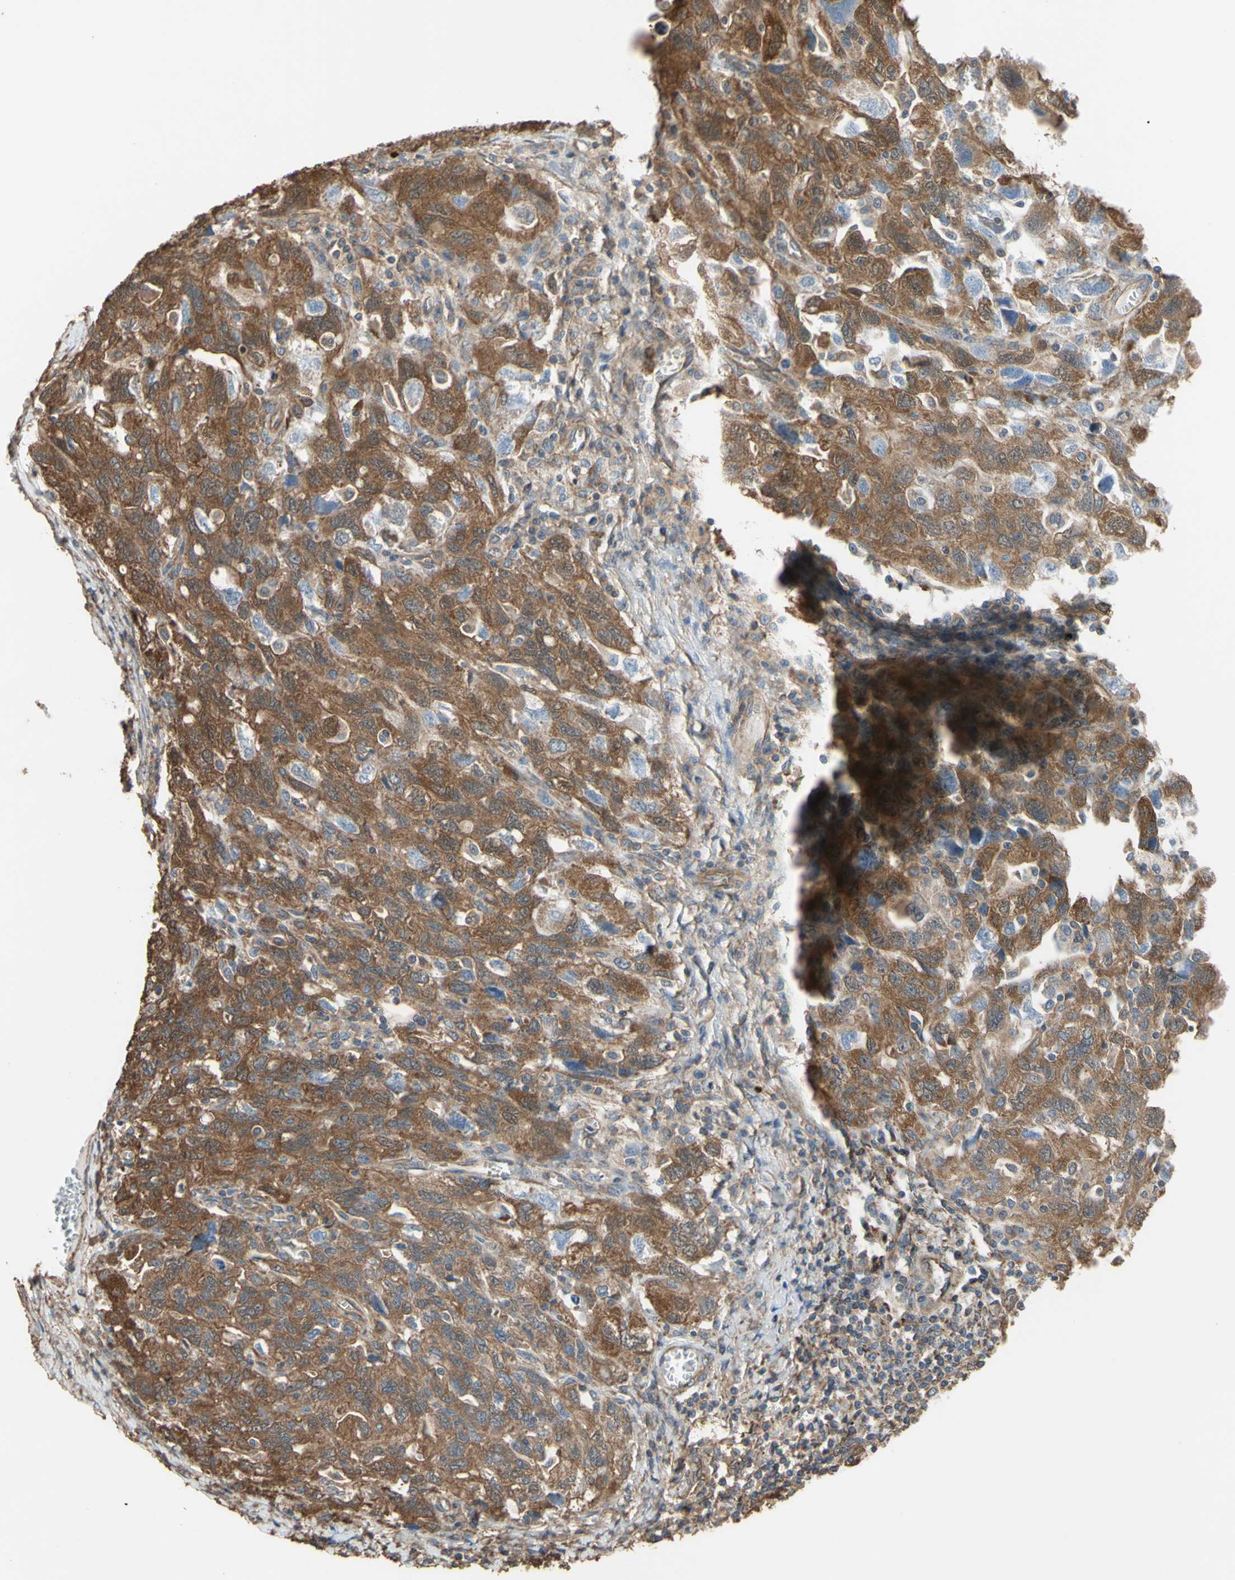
{"staining": {"intensity": "strong", "quantity": ">75%", "location": "cytoplasmic/membranous"}, "tissue": "ovarian cancer", "cell_type": "Tumor cells", "image_type": "cancer", "snomed": [{"axis": "morphology", "description": "Carcinoma, NOS"}, {"axis": "morphology", "description": "Cystadenocarcinoma, serous, NOS"}, {"axis": "topography", "description": "Ovary"}], "caption": "Brown immunohistochemical staining in serous cystadenocarcinoma (ovarian) shows strong cytoplasmic/membranous expression in approximately >75% of tumor cells.", "gene": "CTTN", "patient": {"sex": "female", "age": 69}}